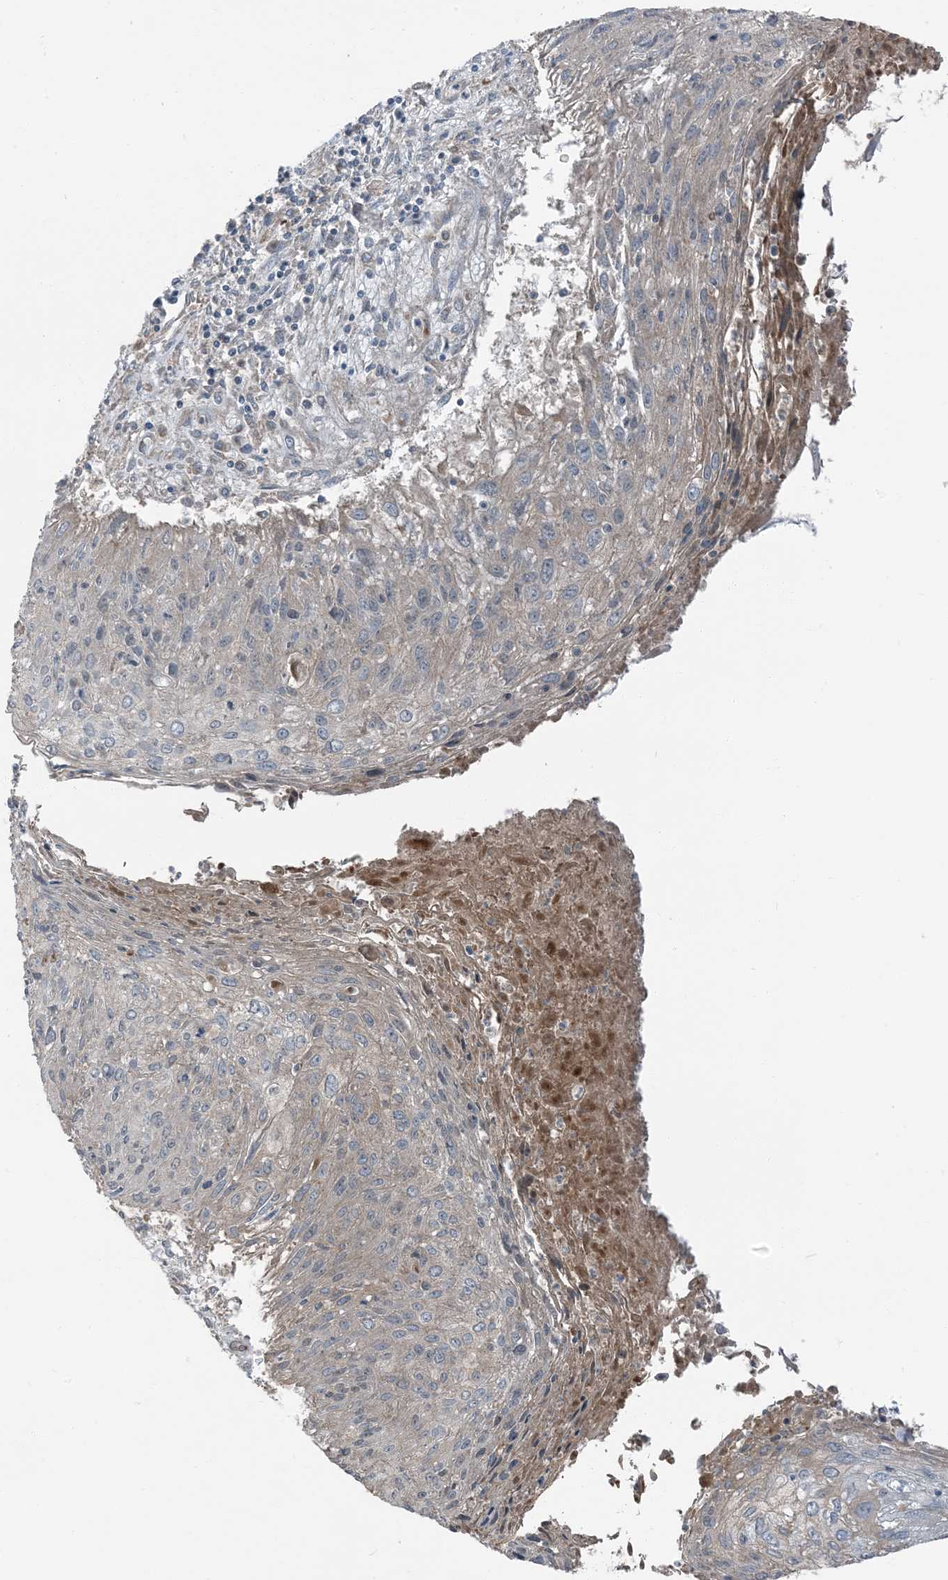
{"staining": {"intensity": "weak", "quantity": "25%-75%", "location": "cytoplasmic/membranous"}, "tissue": "cervical cancer", "cell_type": "Tumor cells", "image_type": "cancer", "snomed": [{"axis": "morphology", "description": "Squamous cell carcinoma, NOS"}, {"axis": "topography", "description": "Cervix"}], "caption": "Immunohistochemistry photomicrograph of human cervical cancer stained for a protein (brown), which displays low levels of weak cytoplasmic/membranous expression in about 25%-75% of tumor cells.", "gene": "RAB3GAP1", "patient": {"sex": "female", "age": 51}}